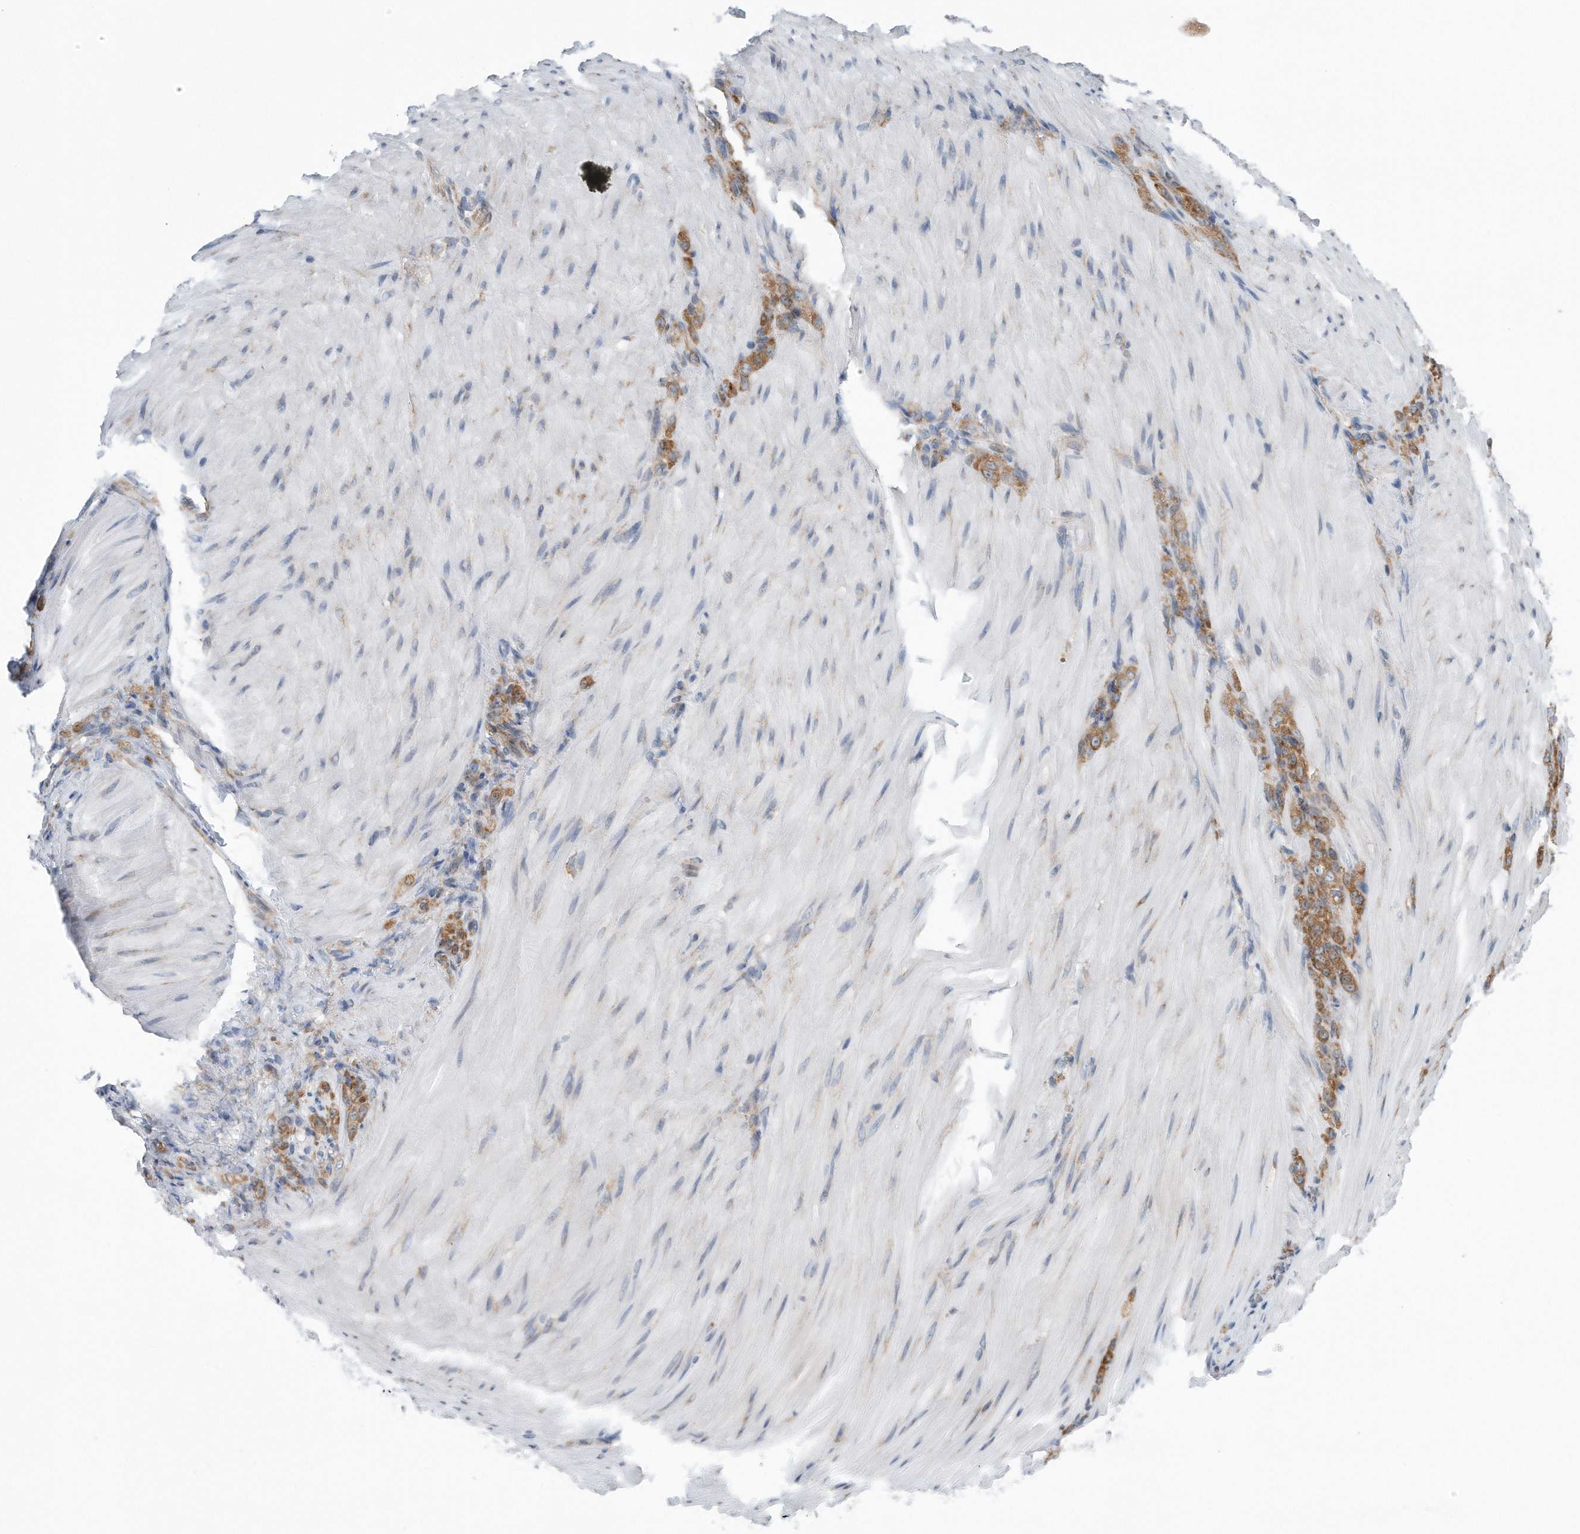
{"staining": {"intensity": "moderate", "quantity": ">75%", "location": "cytoplasmic/membranous"}, "tissue": "stomach cancer", "cell_type": "Tumor cells", "image_type": "cancer", "snomed": [{"axis": "morphology", "description": "Normal tissue, NOS"}, {"axis": "morphology", "description": "Adenocarcinoma, NOS"}, {"axis": "topography", "description": "Stomach"}], "caption": "Immunohistochemical staining of human adenocarcinoma (stomach) reveals medium levels of moderate cytoplasmic/membranous expression in about >75% of tumor cells. Nuclei are stained in blue.", "gene": "RPL26L1", "patient": {"sex": "male", "age": 82}}